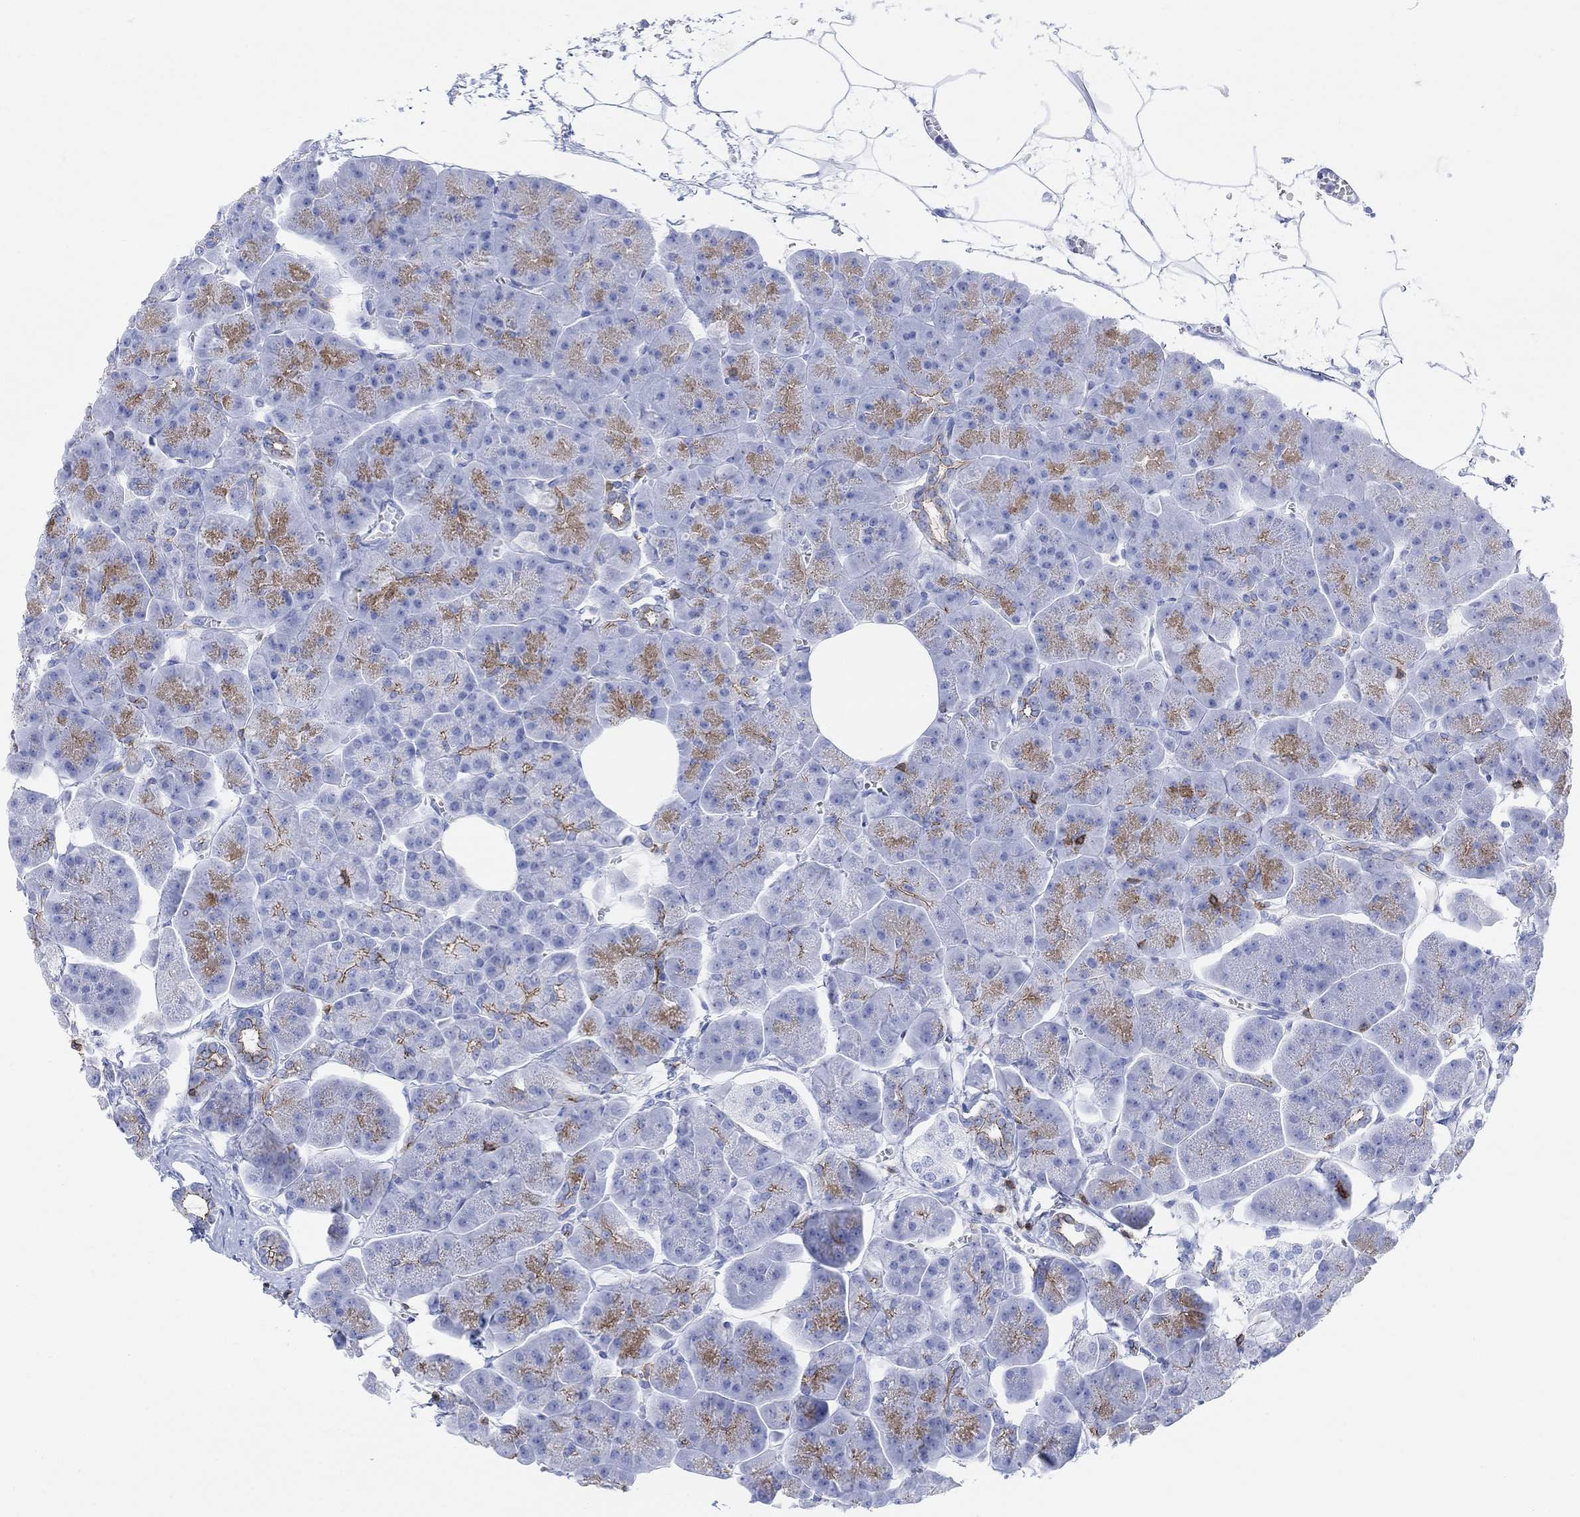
{"staining": {"intensity": "strong", "quantity": "<25%", "location": "cytoplasmic/membranous"}, "tissue": "pancreas", "cell_type": "Exocrine glandular cells", "image_type": "normal", "snomed": [{"axis": "morphology", "description": "Normal tissue, NOS"}, {"axis": "topography", "description": "Adipose tissue"}, {"axis": "topography", "description": "Pancreas"}, {"axis": "topography", "description": "Peripheral nerve tissue"}], "caption": "The image demonstrates a brown stain indicating the presence of a protein in the cytoplasmic/membranous of exocrine glandular cells in pancreas. Using DAB (3,3'-diaminobenzidine) (brown) and hematoxylin (blue) stains, captured at high magnification using brightfield microscopy.", "gene": "GPR65", "patient": {"sex": "female", "age": 58}}